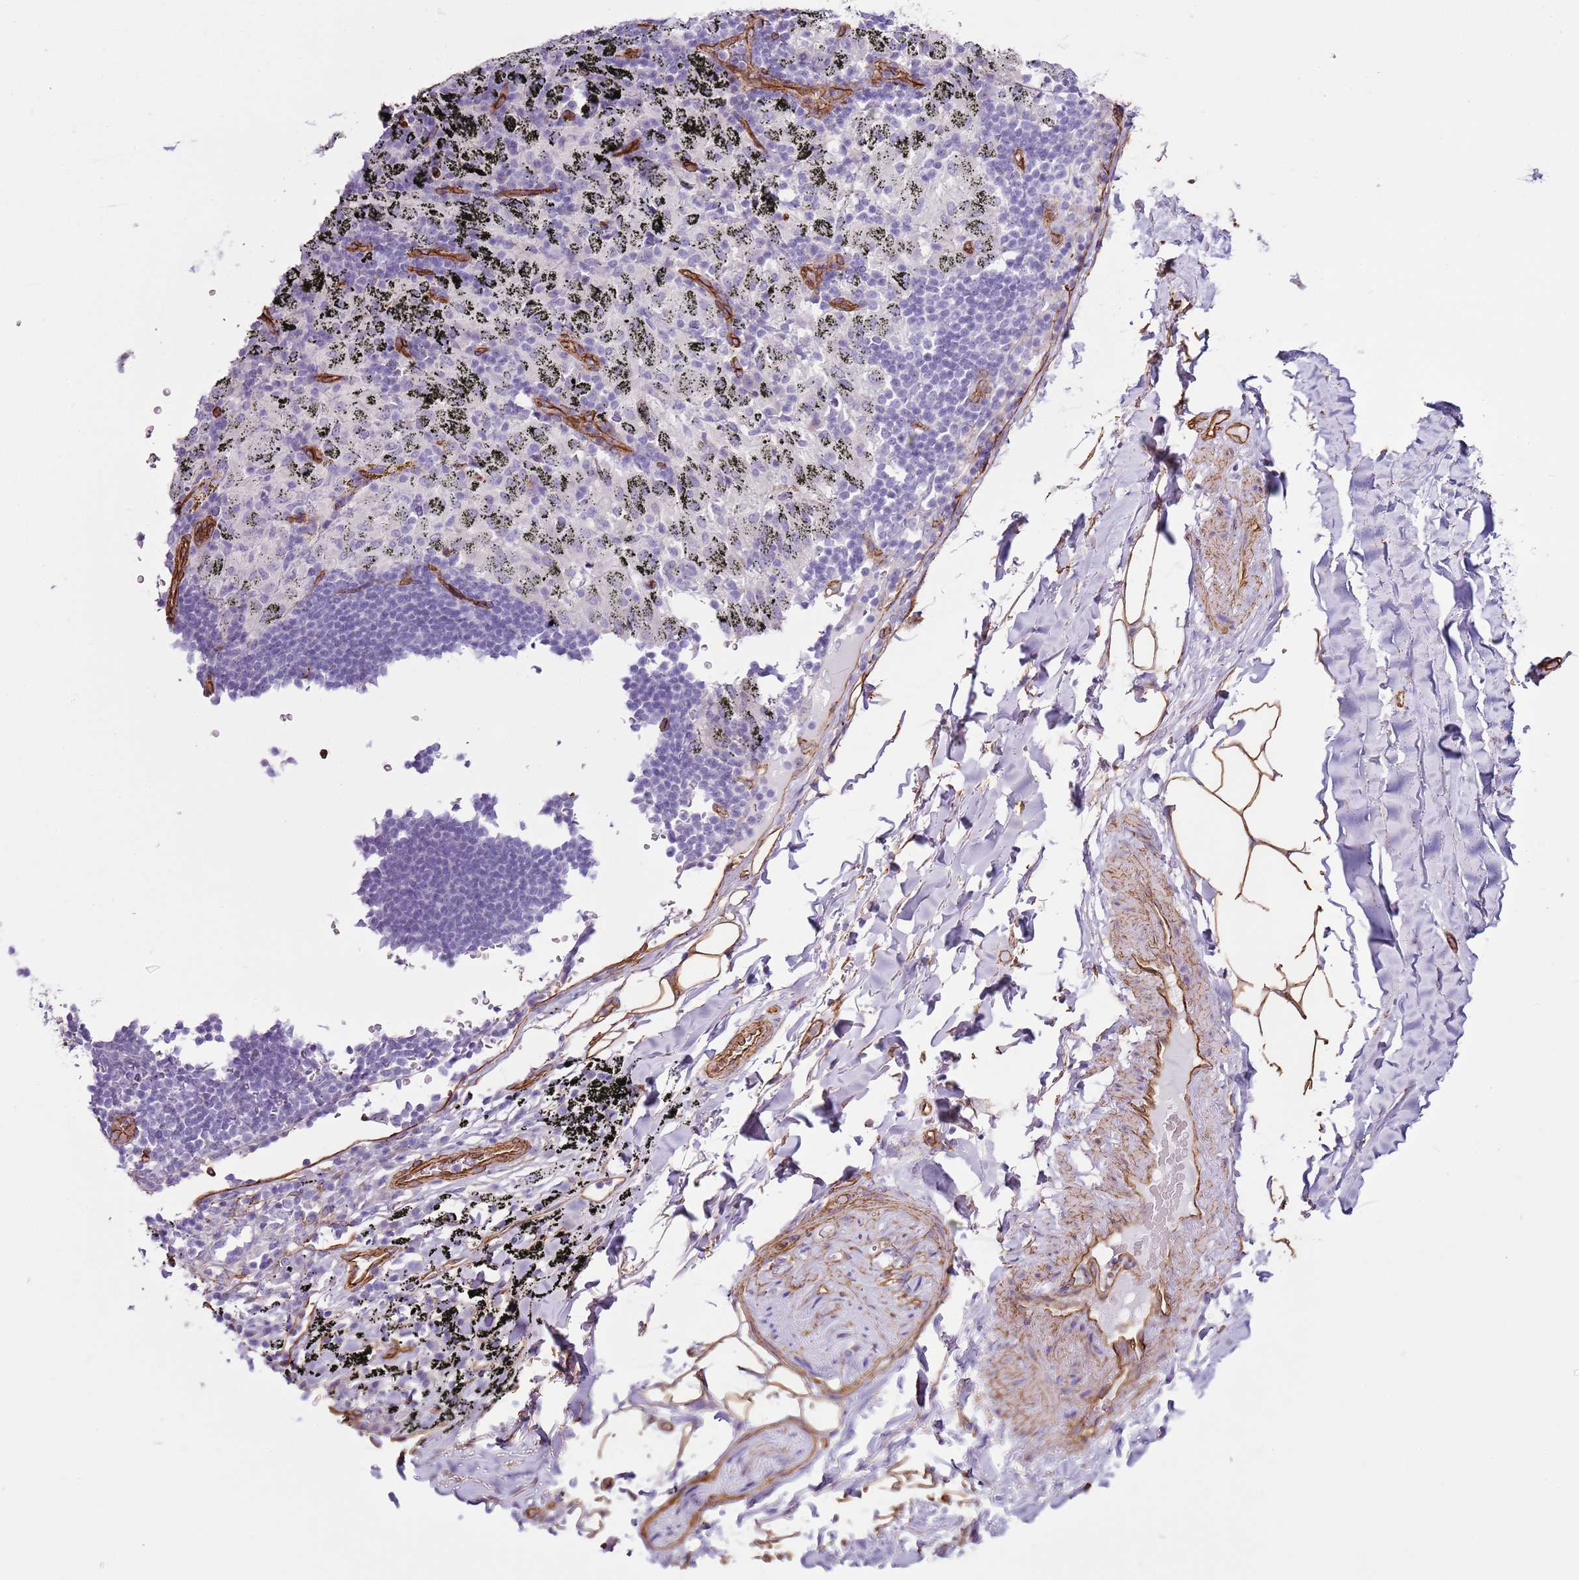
{"staining": {"intensity": "moderate", "quantity": ">75%", "location": "cytoplasmic/membranous"}, "tissue": "adipose tissue", "cell_type": "Adipocytes", "image_type": "normal", "snomed": [{"axis": "morphology", "description": "Normal tissue, NOS"}, {"axis": "topography", "description": "Lymph node"}, {"axis": "topography", "description": "Bronchus"}], "caption": "Adipose tissue stained with DAB (3,3'-diaminobenzidine) immunohistochemistry shows medium levels of moderate cytoplasmic/membranous staining in about >75% of adipocytes. (DAB (3,3'-diaminobenzidine) IHC, brown staining for protein, blue staining for nuclei).", "gene": "CTDSPL", "patient": {"sex": "male", "age": 63}}